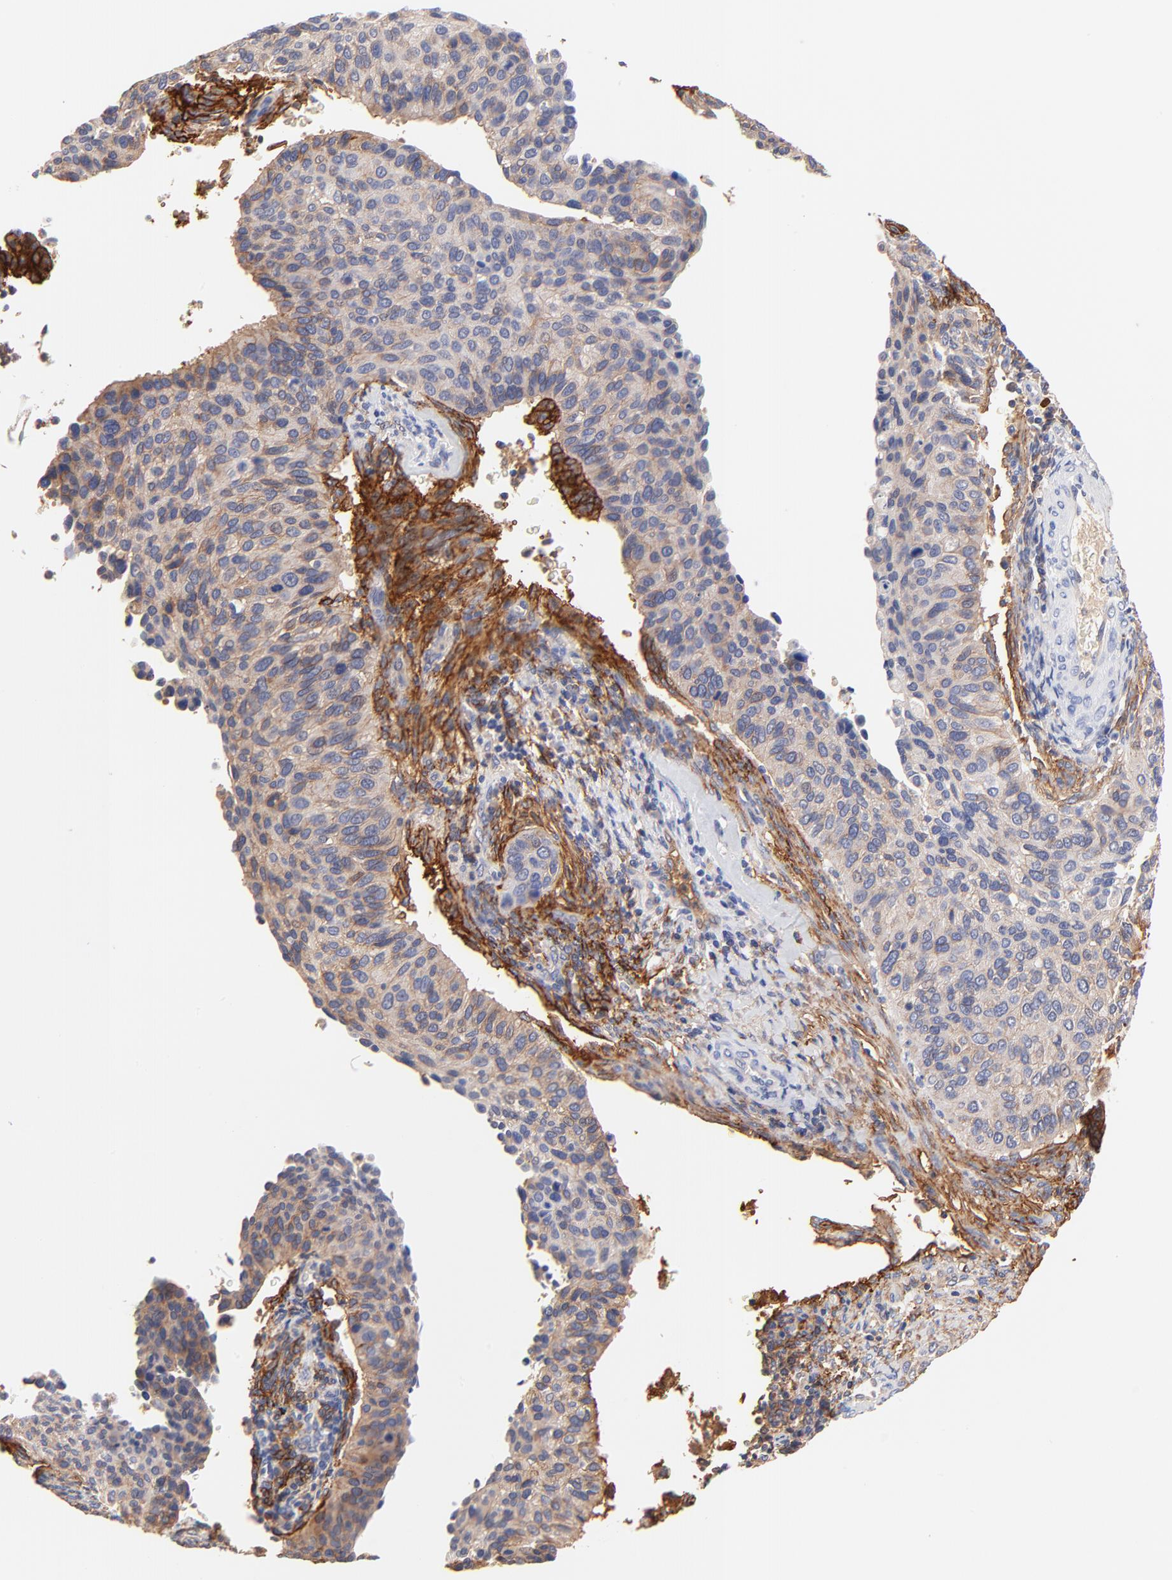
{"staining": {"intensity": "weak", "quantity": ">75%", "location": "cytoplasmic/membranous"}, "tissue": "cervical cancer", "cell_type": "Tumor cells", "image_type": "cancer", "snomed": [{"axis": "morphology", "description": "Adenocarcinoma, NOS"}, {"axis": "topography", "description": "Cervix"}], "caption": "Immunohistochemical staining of human cervical adenocarcinoma demonstrates low levels of weak cytoplasmic/membranous protein positivity in approximately >75% of tumor cells.", "gene": "PTK7", "patient": {"sex": "female", "age": 29}}